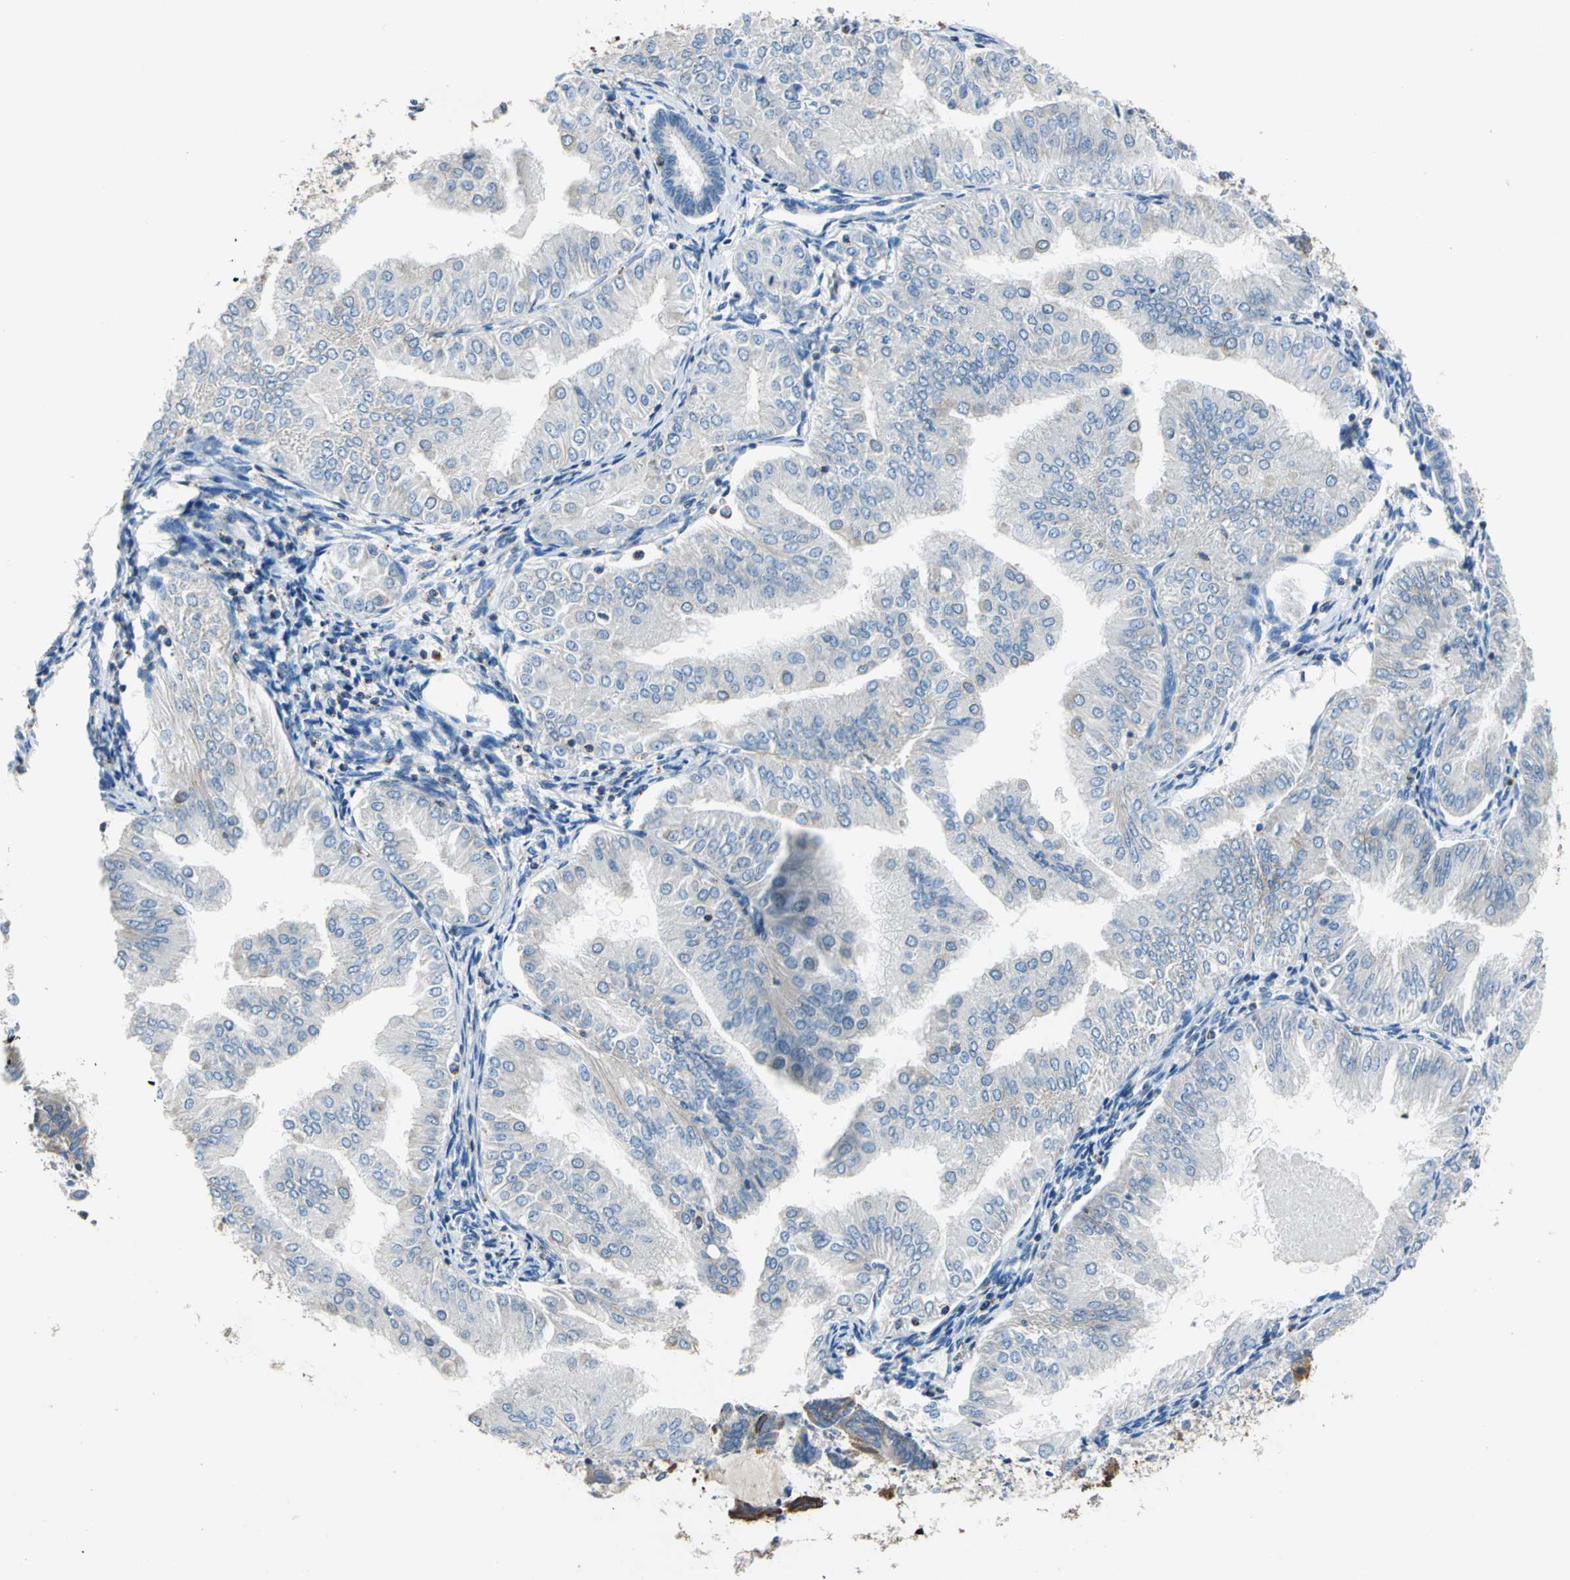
{"staining": {"intensity": "negative", "quantity": "none", "location": "none"}, "tissue": "endometrial cancer", "cell_type": "Tumor cells", "image_type": "cancer", "snomed": [{"axis": "morphology", "description": "Adenocarcinoma, NOS"}, {"axis": "topography", "description": "Endometrium"}], "caption": "High power microscopy histopathology image of an immunohistochemistry micrograph of endometrial cancer (adenocarcinoma), revealing no significant staining in tumor cells.", "gene": "SEPTIN6", "patient": {"sex": "female", "age": 53}}